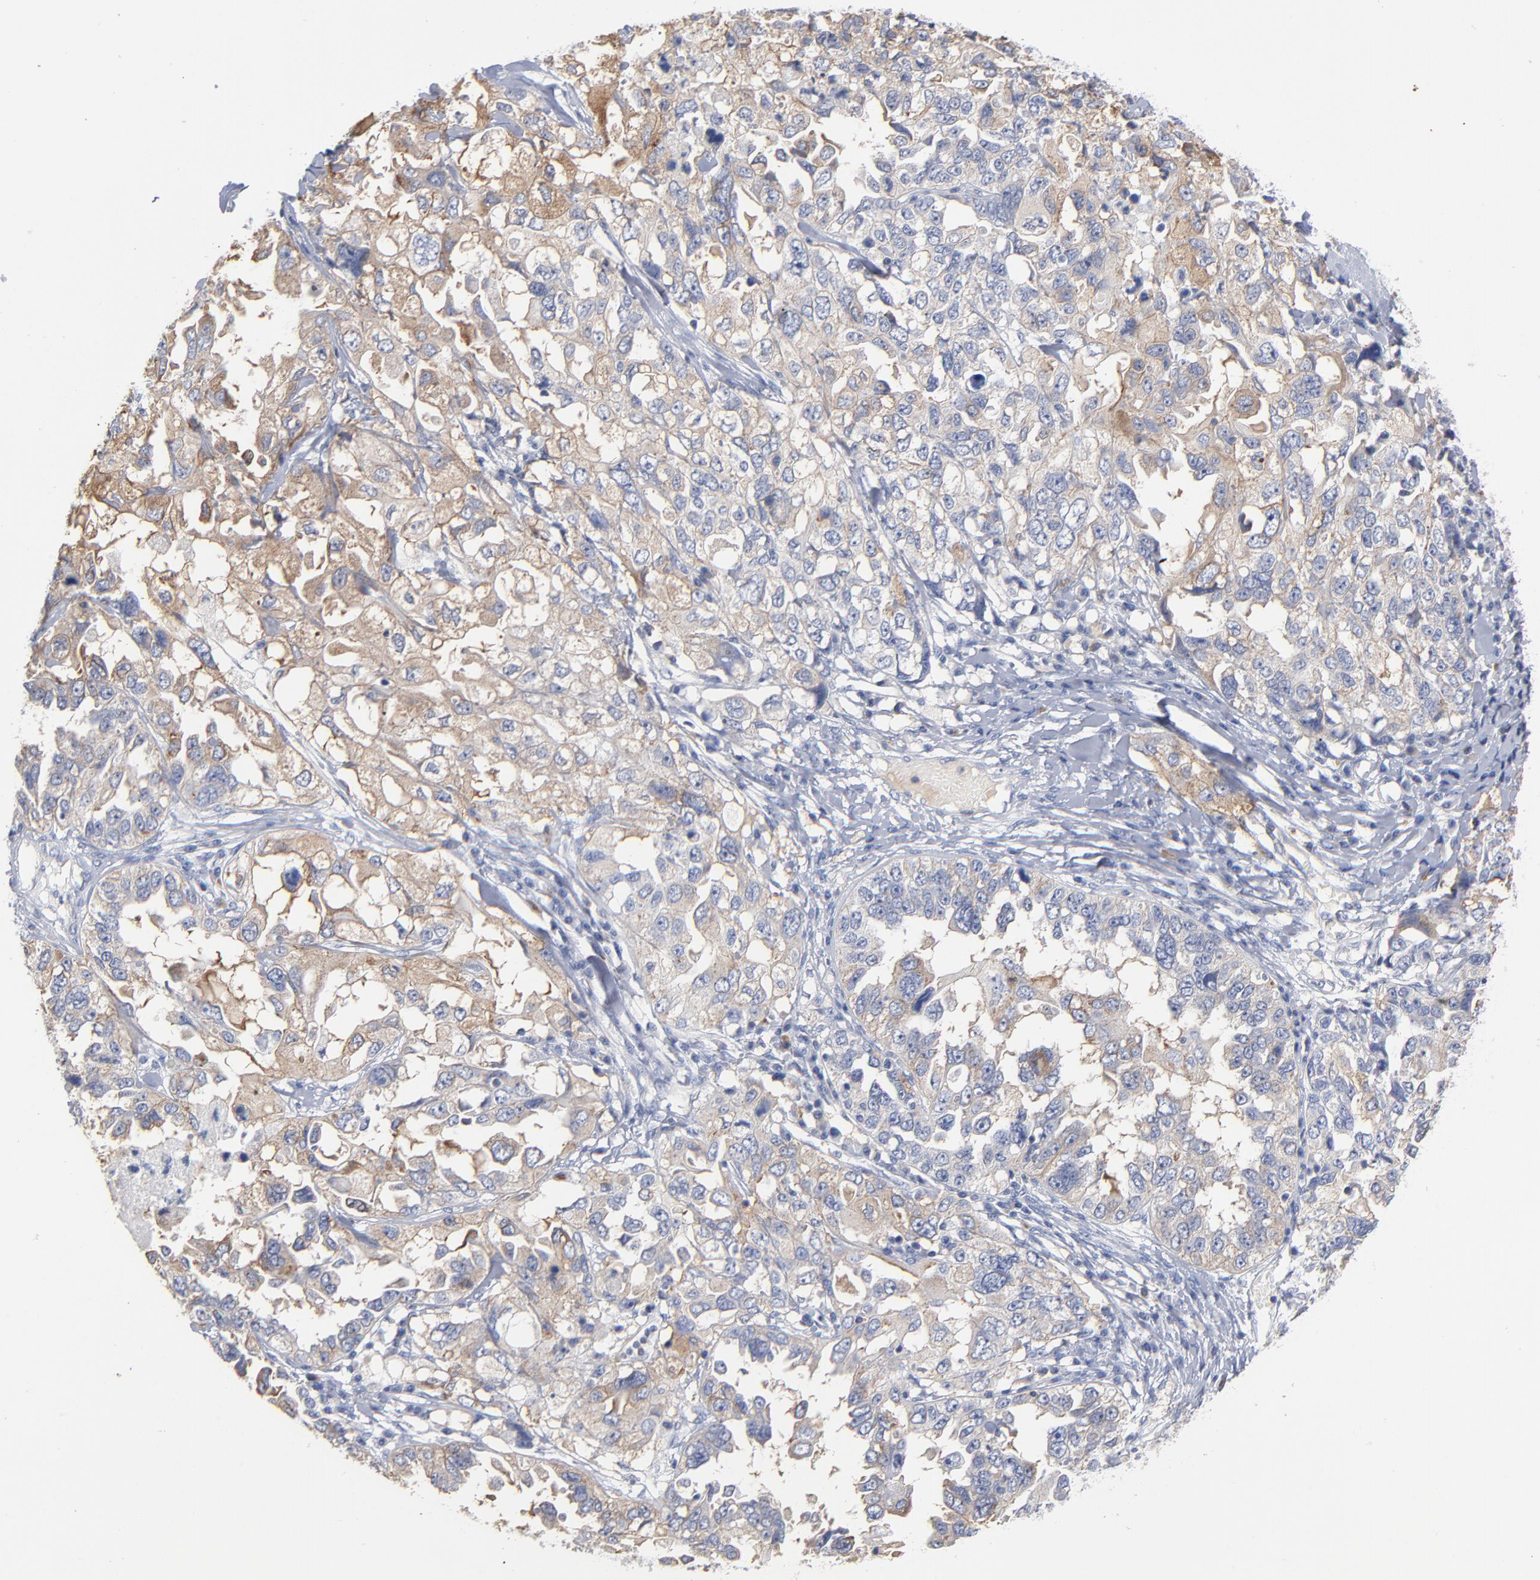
{"staining": {"intensity": "moderate", "quantity": "25%-75%", "location": "cytoplasmic/membranous"}, "tissue": "ovarian cancer", "cell_type": "Tumor cells", "image_type": "cancer", "snomed": [{"axis": "morphology", "description": "Cystadenocarcinoma, serous, NOS"}, {"axis": "topography", "description": "Ovary"}], "caption": "Serous cystadenocarcinoma (ovarian) tissue displays moderate cytoplasmic/membranous staining in approximately 25%-75% of tumor cells, visualized by immunohistochemistry. The staining was performed using DAB (3,3'-diaminobenzidine) to visualize the protein expression in brown, while the nuclei were stained in blue with hematoxylin (Magnification: 20x).", "gene": "PDLIM2", "patient": {"sex": "female", "age": 82}}